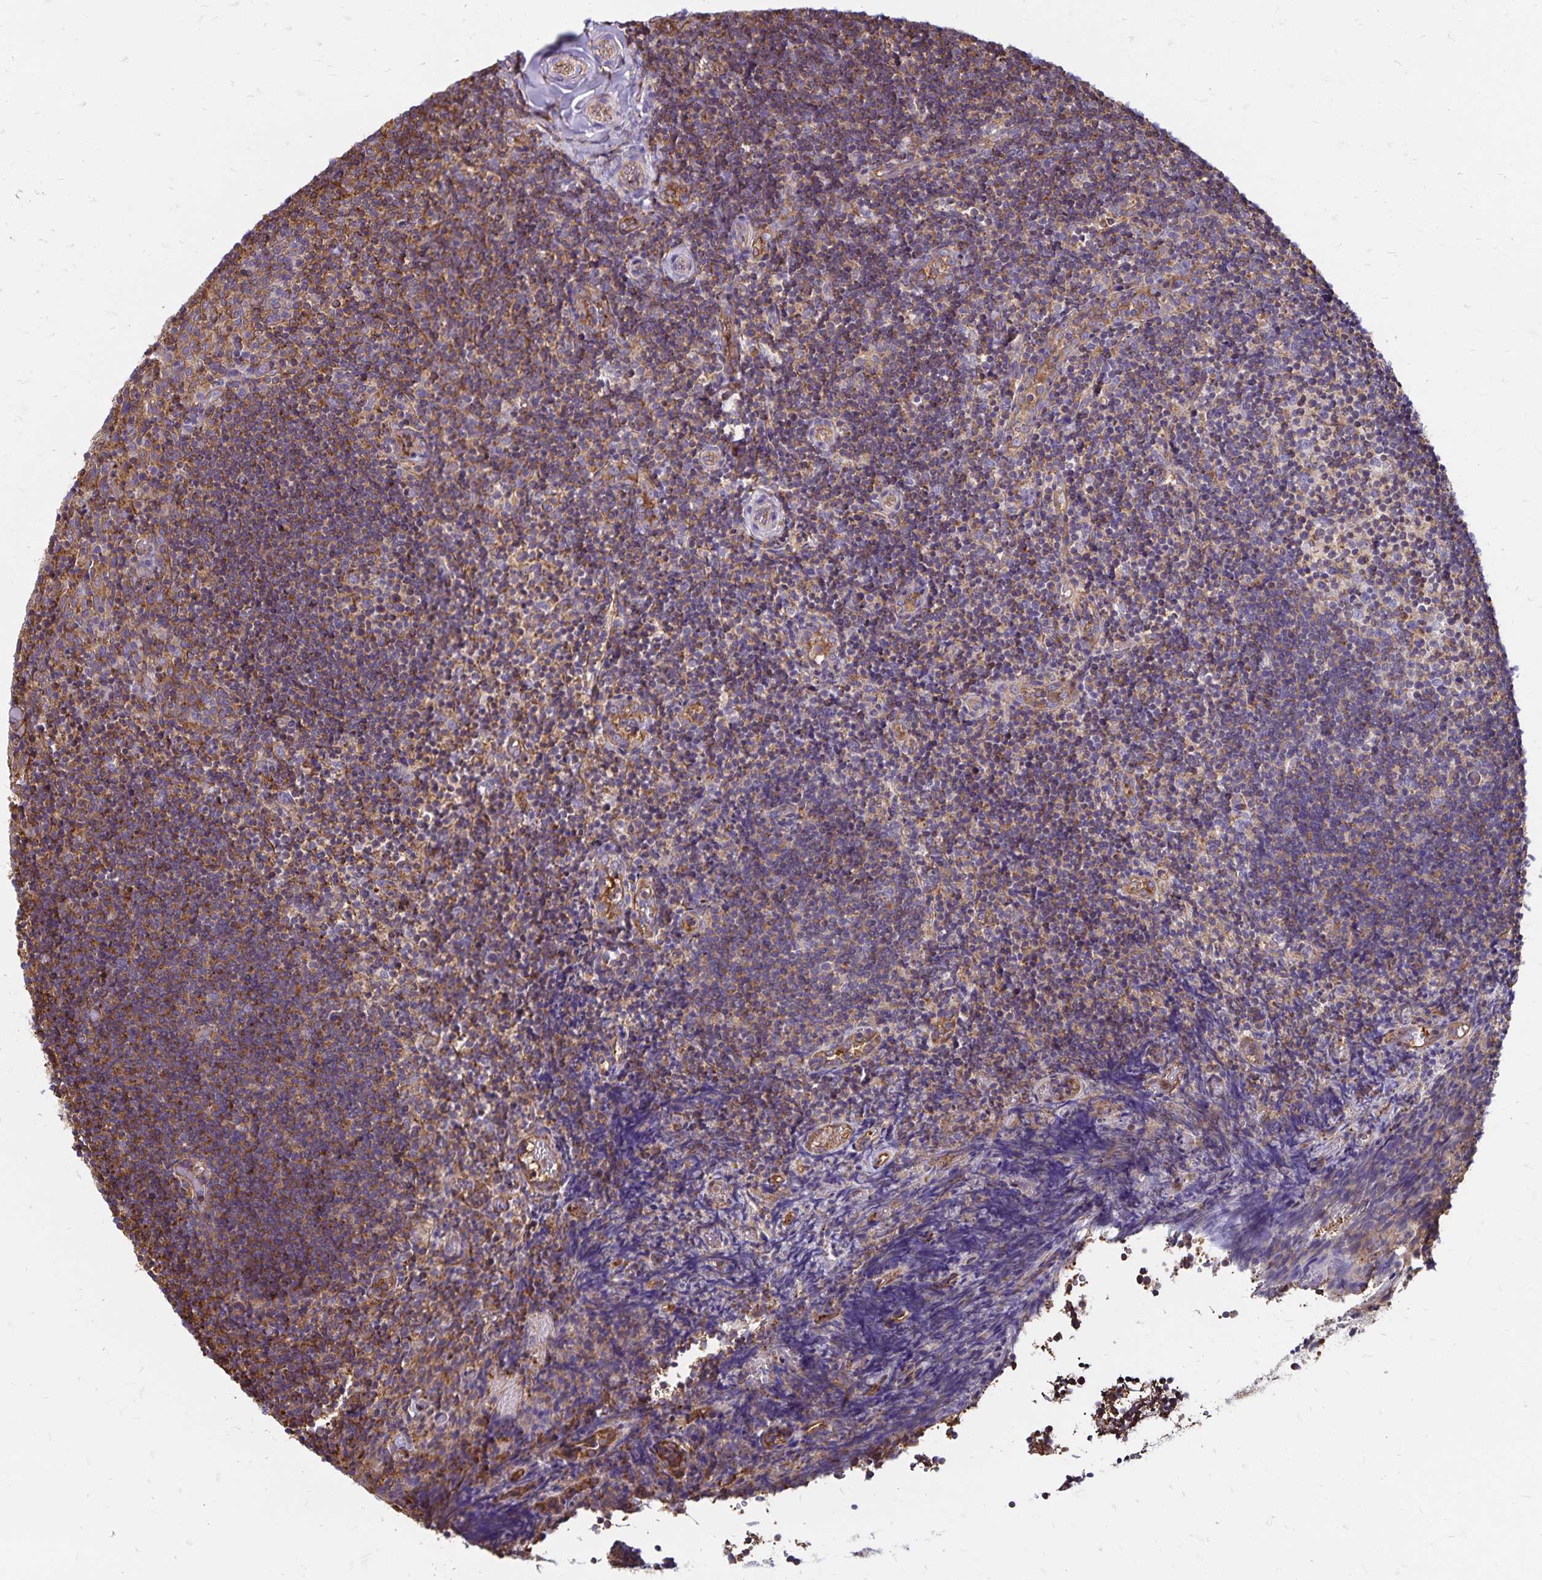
{"staining": {"intensity": "weak", "quantity": "25%-75%", "location": "cytoplasmic/membranous"}, "tissue": "tonsil", "cell_type": "Germinal center cells", "image_type": "normal", "snomed": [{"axis": "morphology", "description": "Normal tissue, NOS"}, {"axis": "topography", "description": "Tonsil"}], "caption": "Immunohistochemistry micrograph of normal tonsil: tonsil stained using immunohistochemistry shows low levels of weak protein expression localized specifically in the cytoplasmic/membranous of germinal center cells, appearing as a cytoplasmic/membranous brown color.", "gene": "RPRML", "patient": {"sex": "female", "age": 10}}